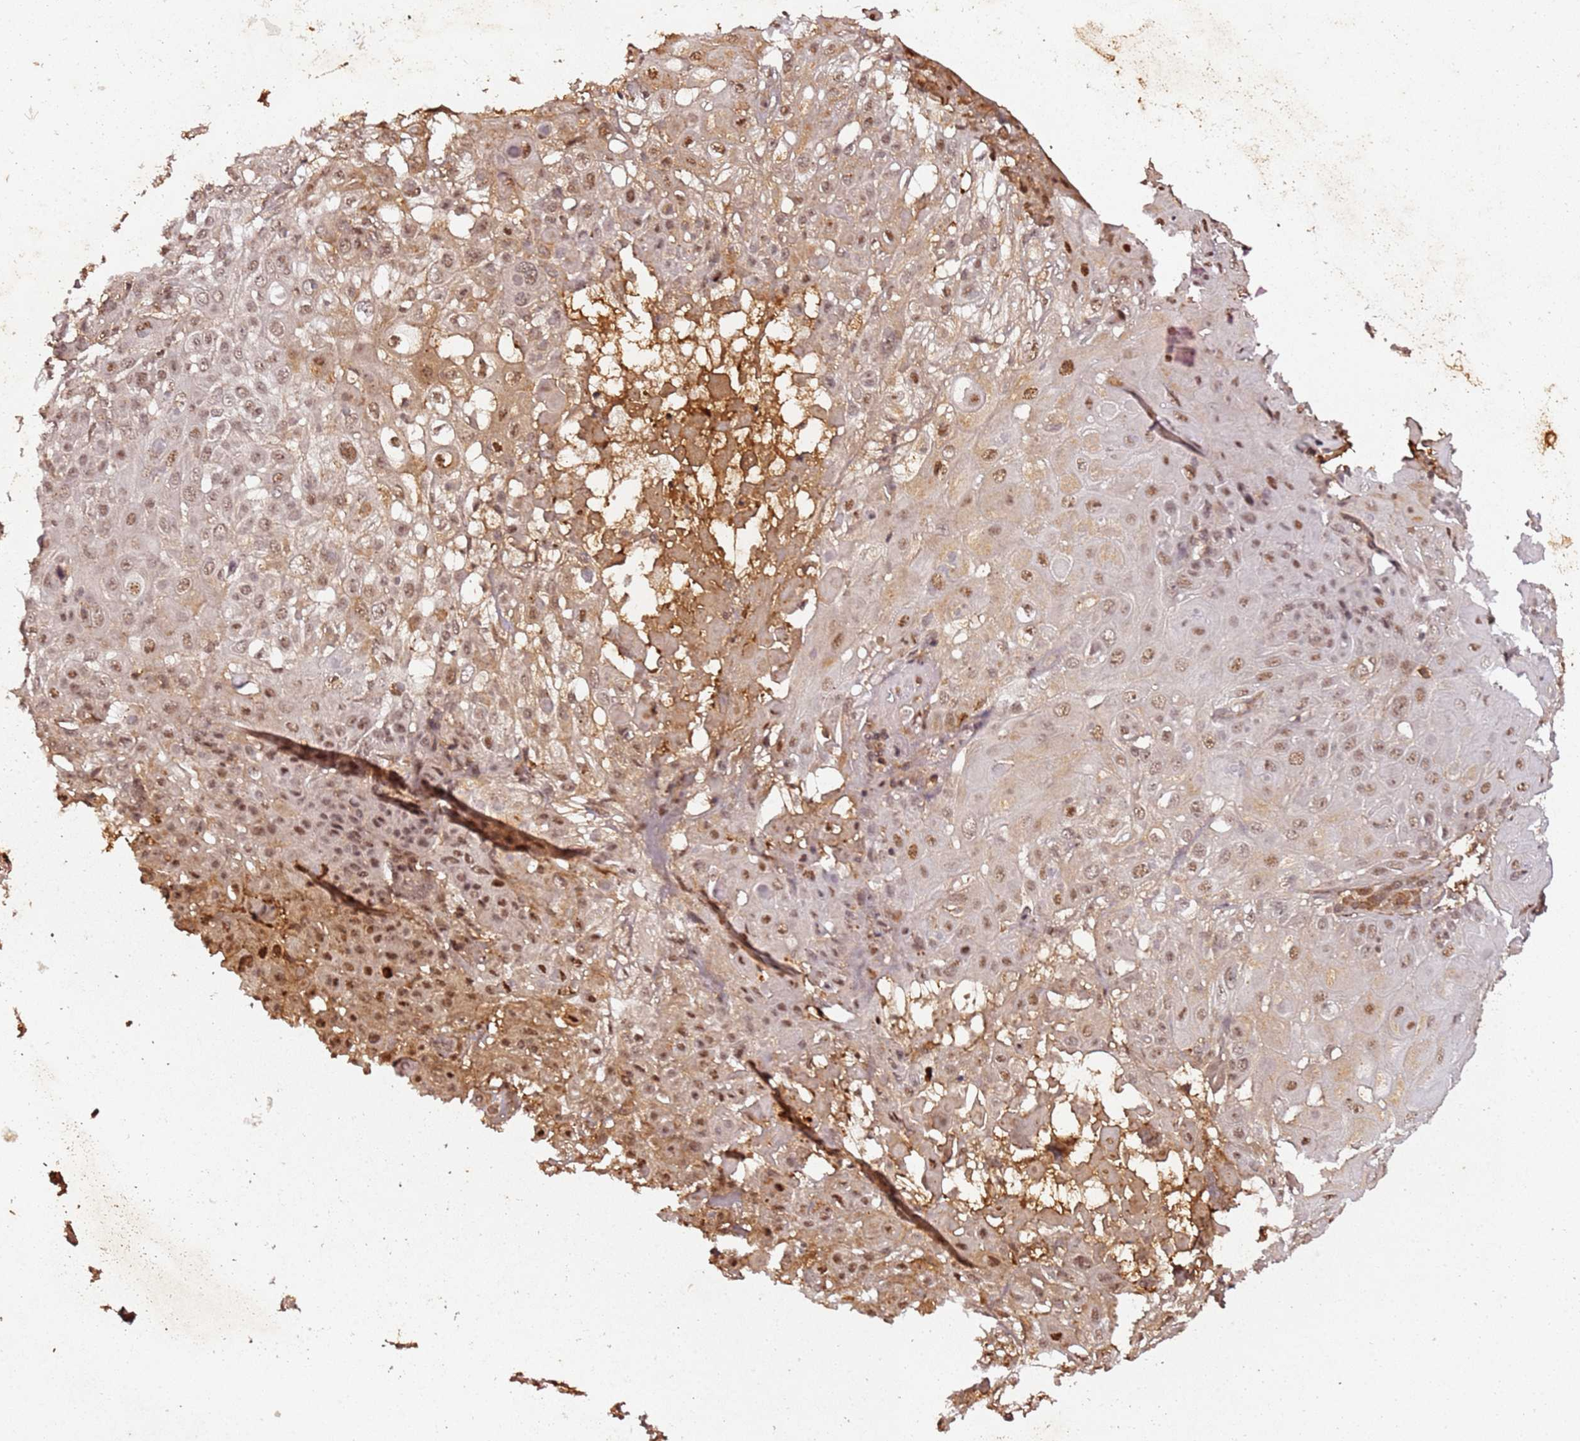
{"staining": {"intensity": "moderate", "quantity": ">75%", "location": "nuclear"}, "tissue": "skin cancer", "cell_type": "Tumor cells", "image_type": "cancer", "snomed": [{"axis": "morphology", "description": "Normal tissue, NOS"}, {"axis": "morphology", "description": "Squamous cell carcinoma, NOS"}, {"axis": "topography", "description": "Skin"}, {"axis": "topography", "description": "Cartilage tissue"}], "caption": "The image demonstrates a brown stain indicating the presence of a protein in the nuclear of tumor cells in skin cancer. (brown staining indicates protein expression, while blue staining denotes nuclei).", "gene": "COL1A2", "patient": {"sex": "female", "age": 79}}